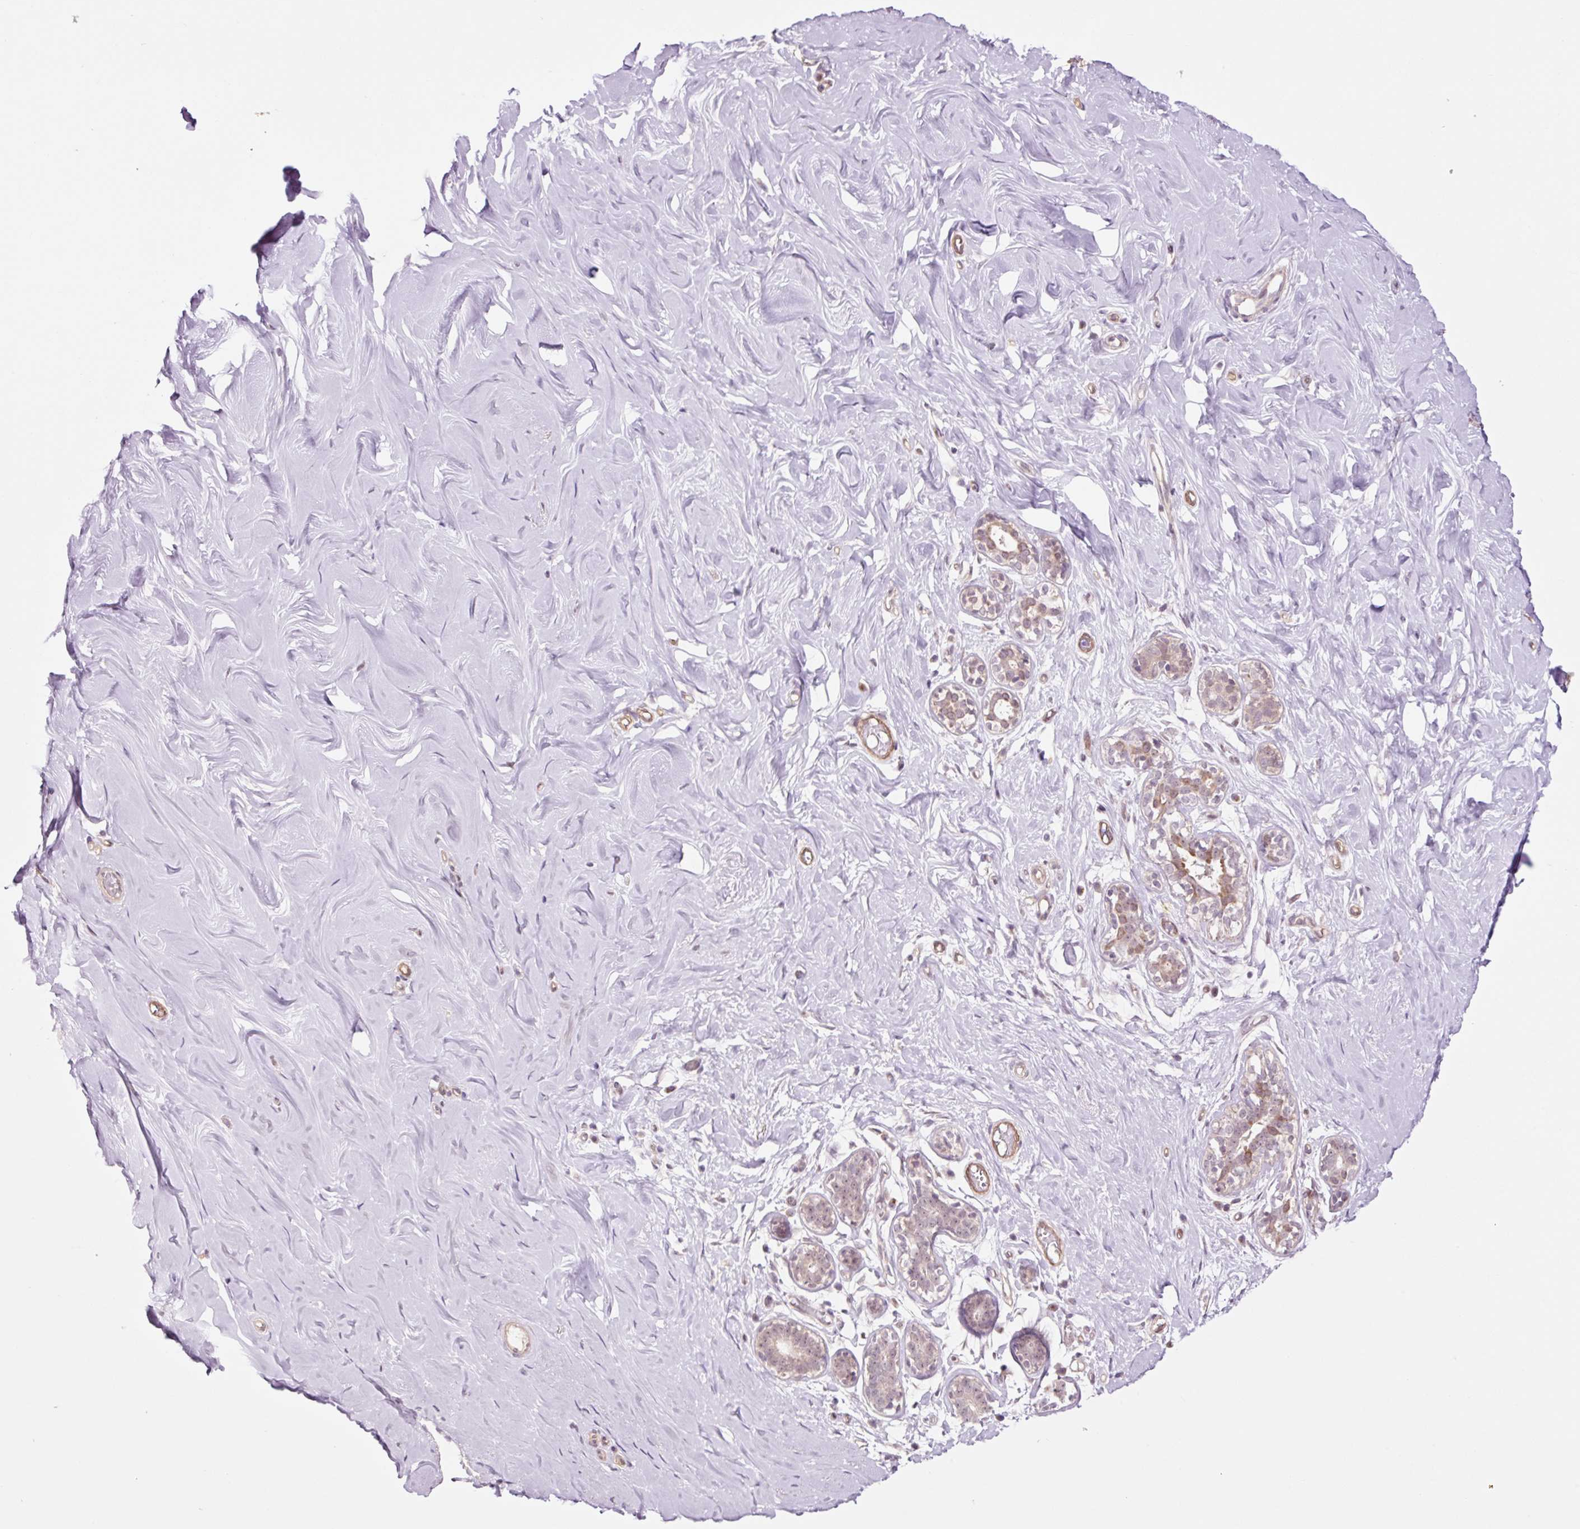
{"staining": {"intensity": "negative", "quantity": "none", "location": "none"}, "tissue": "breast", "cell_type": "Adipocytes", "image_type": "normal", "snomed": [{"axis": "morphology", "description": "Normal tissue, NOS"}, {"axis": "topography", "description": "Breast"}], "caption": "This is a photomicrograph of immunohistochemistry staining of normal breast, which shows no expression in adipocytes. The staining is performed using DAB (3,3'-diaminobenzidine) brown chromogen with nuclei counter-stained in using hematoxylin.", "gene": "FBXL14", "patient": {"sex": "female", "age": 27}}